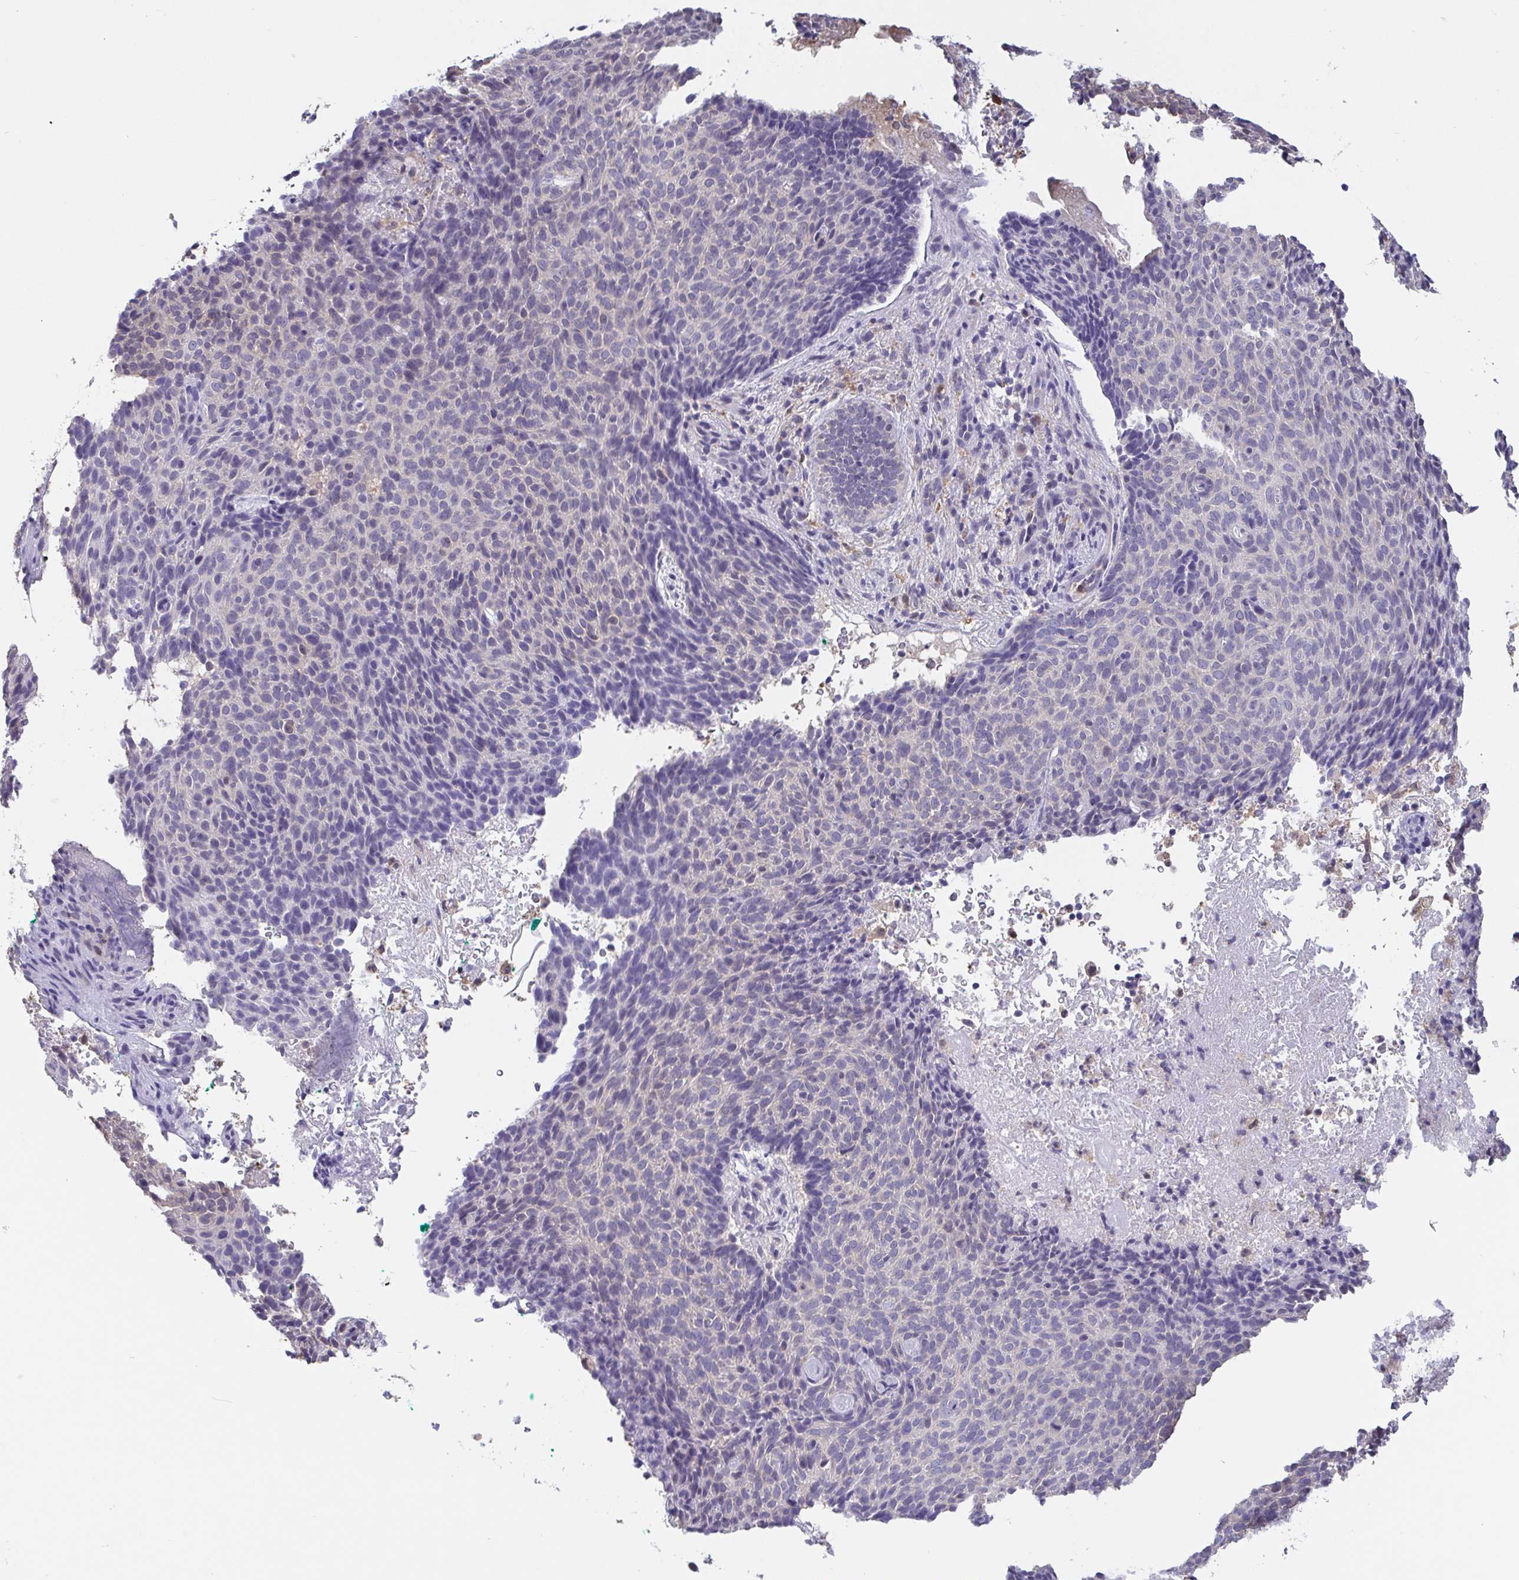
{"staining": {"intensity": "negative", "quantity": "none", "location": "none"}, "tissue": "skin cancer", "cell_type": "Tumor cells", "image_type": "cancer", "snomed": [{"axis": "morphology", "description": "Basal cell carcinoma"}, {"axis": "topography", "description": "Skin"}, {"axis": "topography", "description": "Skin of head"}], "caption": "Immunohistochemistry photomicrograph of skin cancer (basal cell carcinoma) stained for a protein (brown), which displays no staining in tumor cells.", "gene": "IDH1", "patient": {"sex": "female", "age": 92}}